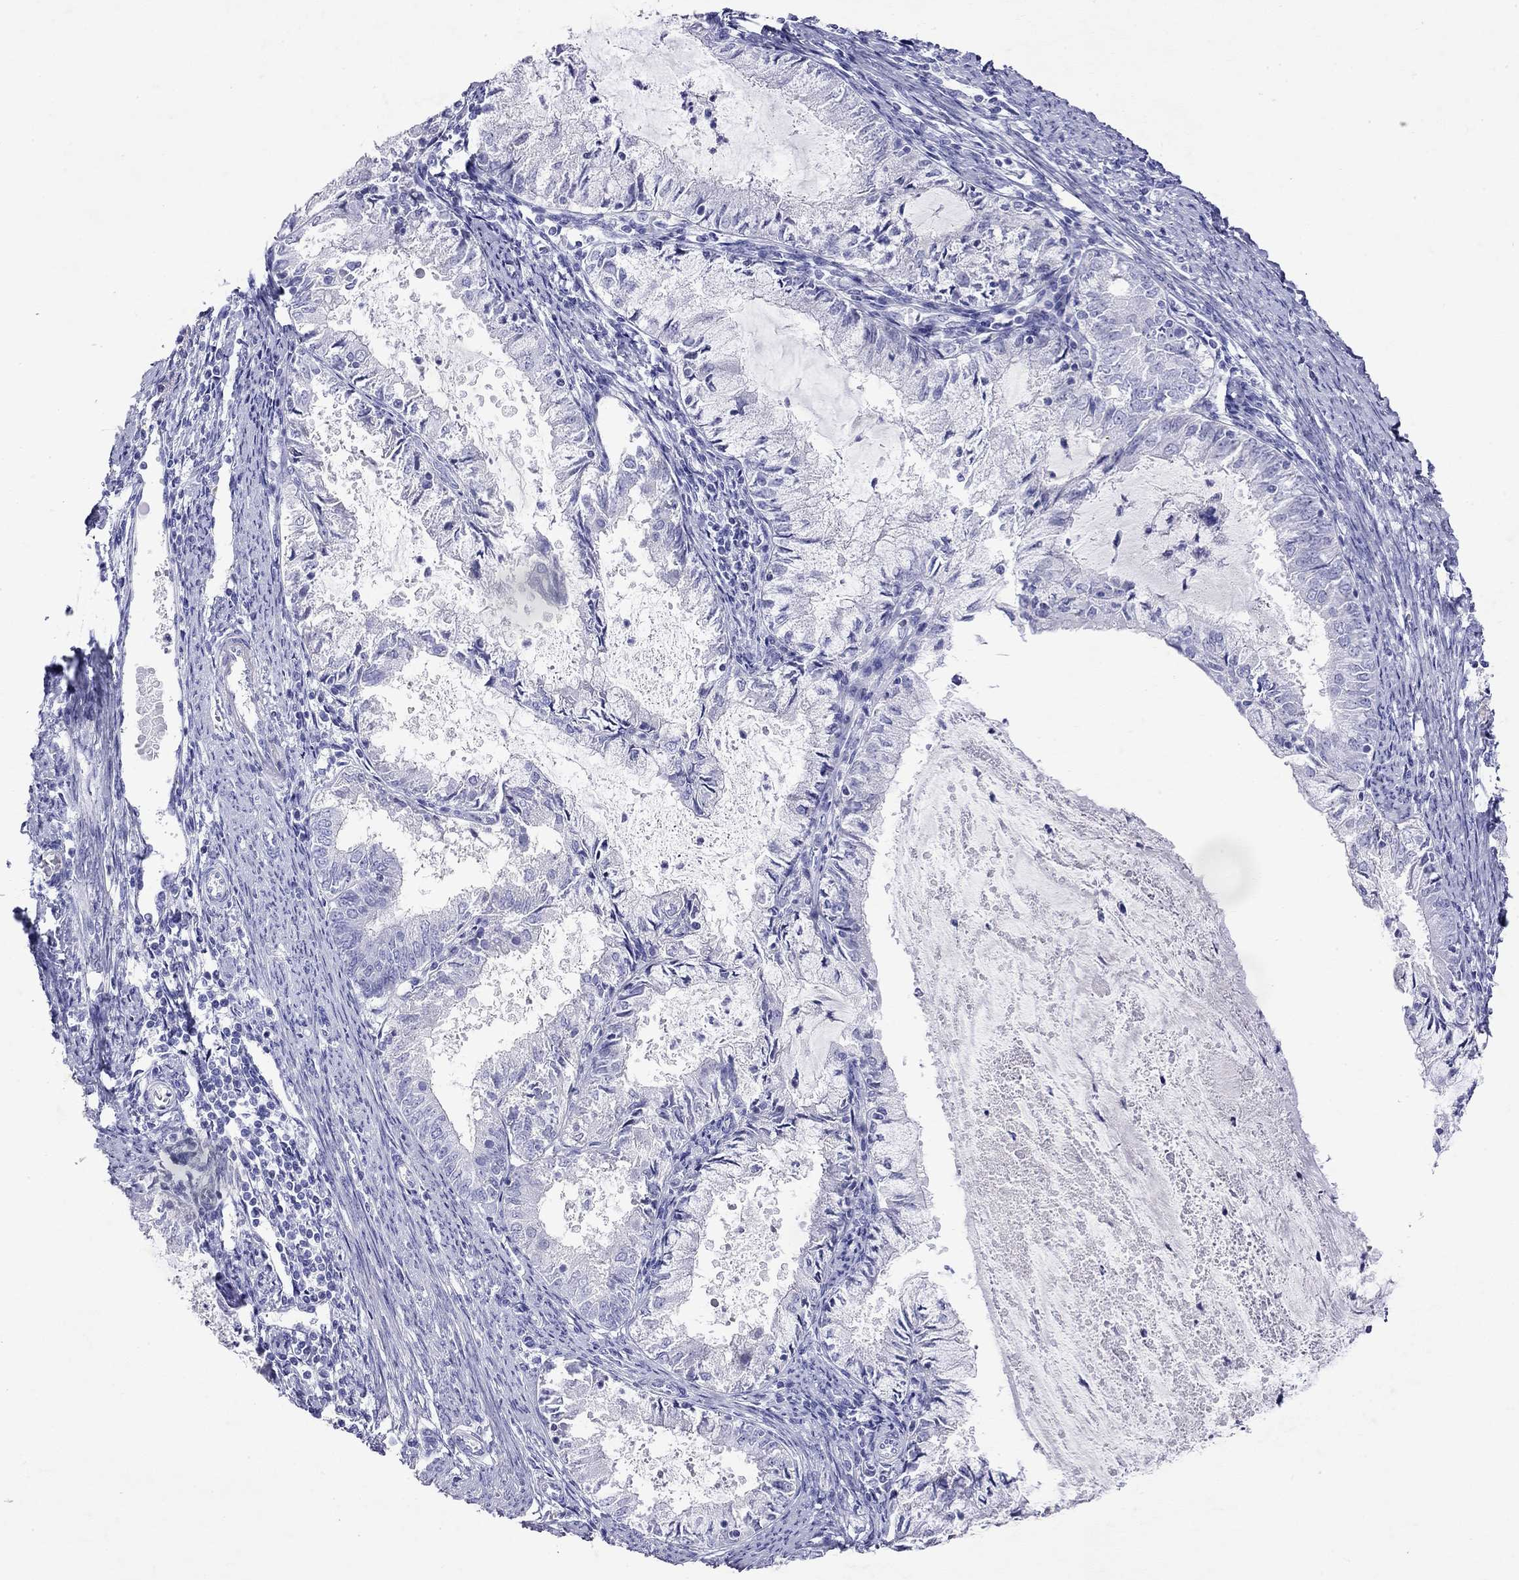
{"staining": {"intensity": "negative", "quantity": "none", "location": "none"}, "tissue": "endometrial cancer", "cell_type": "Tumor cells", "image_type": "cancer", "snomed": [{"axis": "morphology", "description": "Adenocarcinoma, NOS"}, {"axis": "topography", "description": "Endometrium"}], "caption": "Immunohistochemistry (IHC) histopathology image of human endometrial cancer (adenocarcinoma) stained for a protein (brown), which demonstrates no expression in tumor cells.", "gene": "GNAT3", "patient": {"sex": "female", "age": 57}}